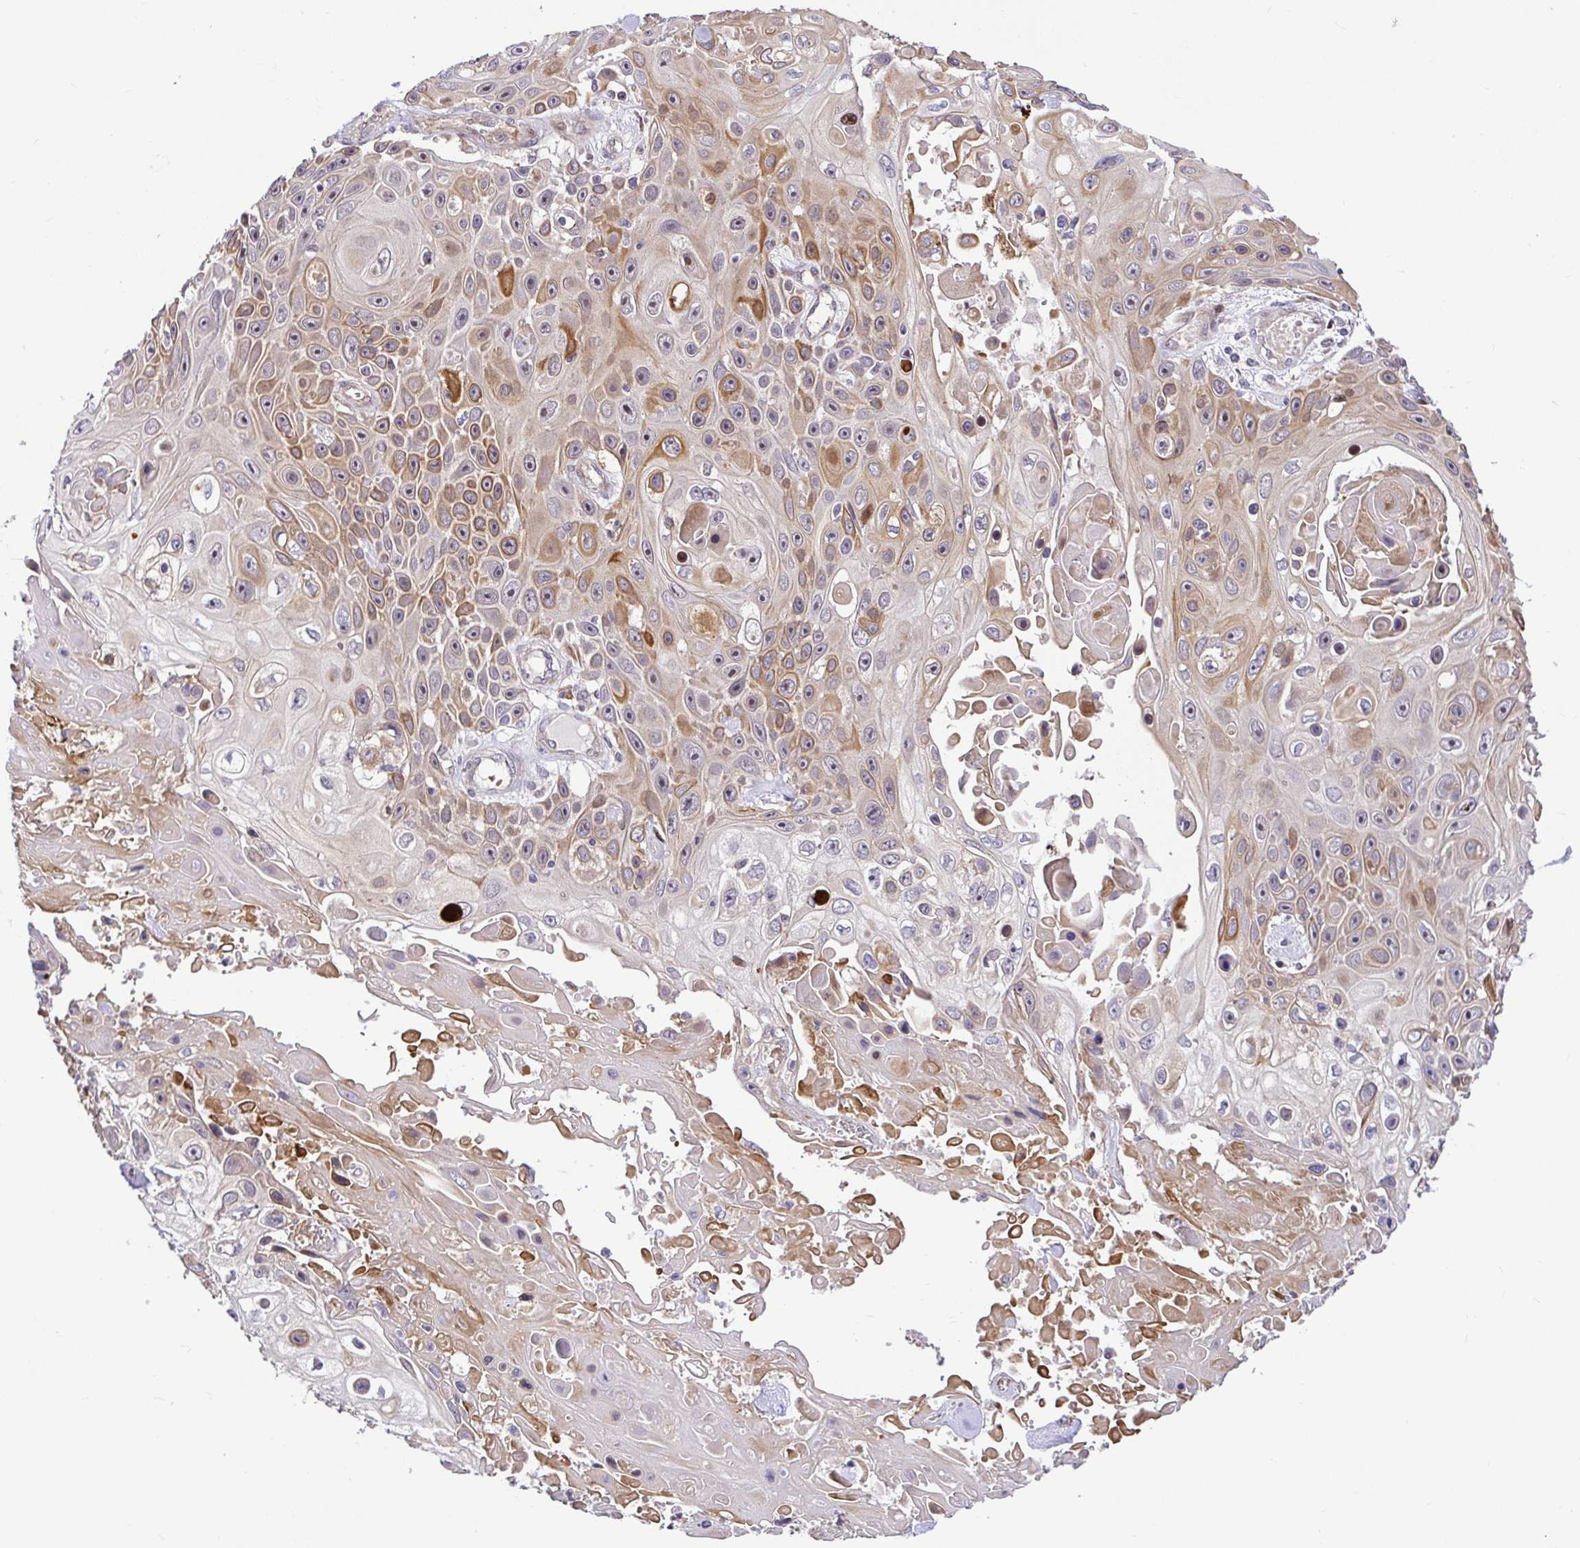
{"staining": {"intensity": "moderate", "quantity": "<25%", "location": "cytoplasmic/membranous"}, "tissue": "skin cancer", "cell_type": "Tumor cells", "image_type": "cancer", "snomed": [{"axis": "morphology", "description": "Squamous cell carcinoma, NOS"}, {"axis": "topography", "description": "Skin"}], "caption": "This is an image of immunohistochemistry (IHC) staining of skin cancer, which shows moderate expression in the cytoplasmic/membranous of tumor cells.", "gene": "TRIM55", "patient": {"sex": "male", "age": 82}}